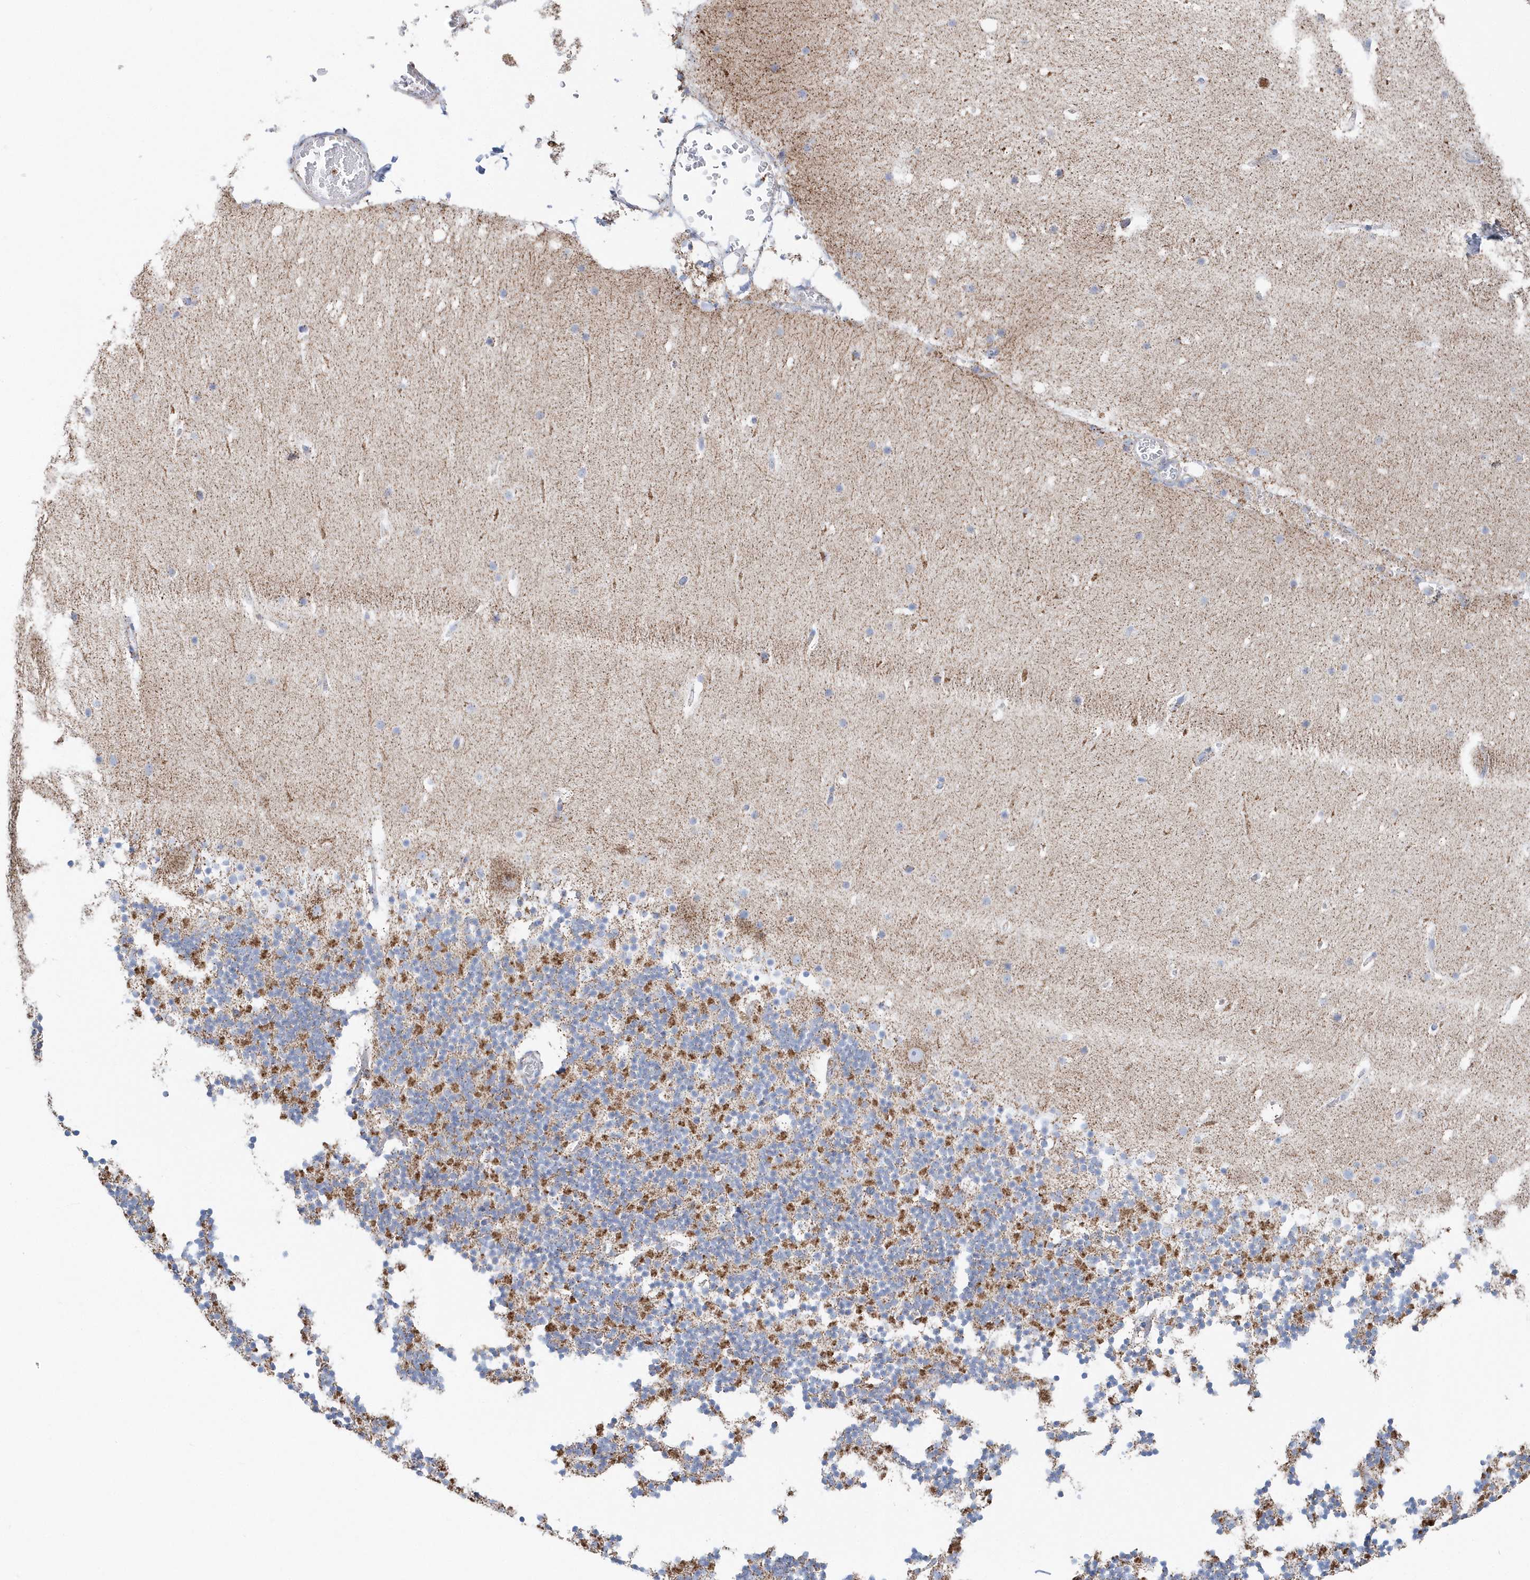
{"staining": {"intensity": "moderate", "quantity": ">75%", "location": "cytoplasmic/membranous"}, "tissue": "cerebellum", "cell_type": "Cells in granular layer", "image_type": "normal", "snomed": [{"axis": "morphology", "description": "Normal tissue, NOS"}, {"axis": "topography", "description": "Cerebellum"}], "caption": "This micrograph demonstrates immunohistochemistry (IHC) staining of normal human cerebellum, with medium moderate cytoplasmic/membranous positivity in approximately >75% of cells in granular layer.", "gene": "TMCO6", "patient": {"sex": "male", "age": 57}}